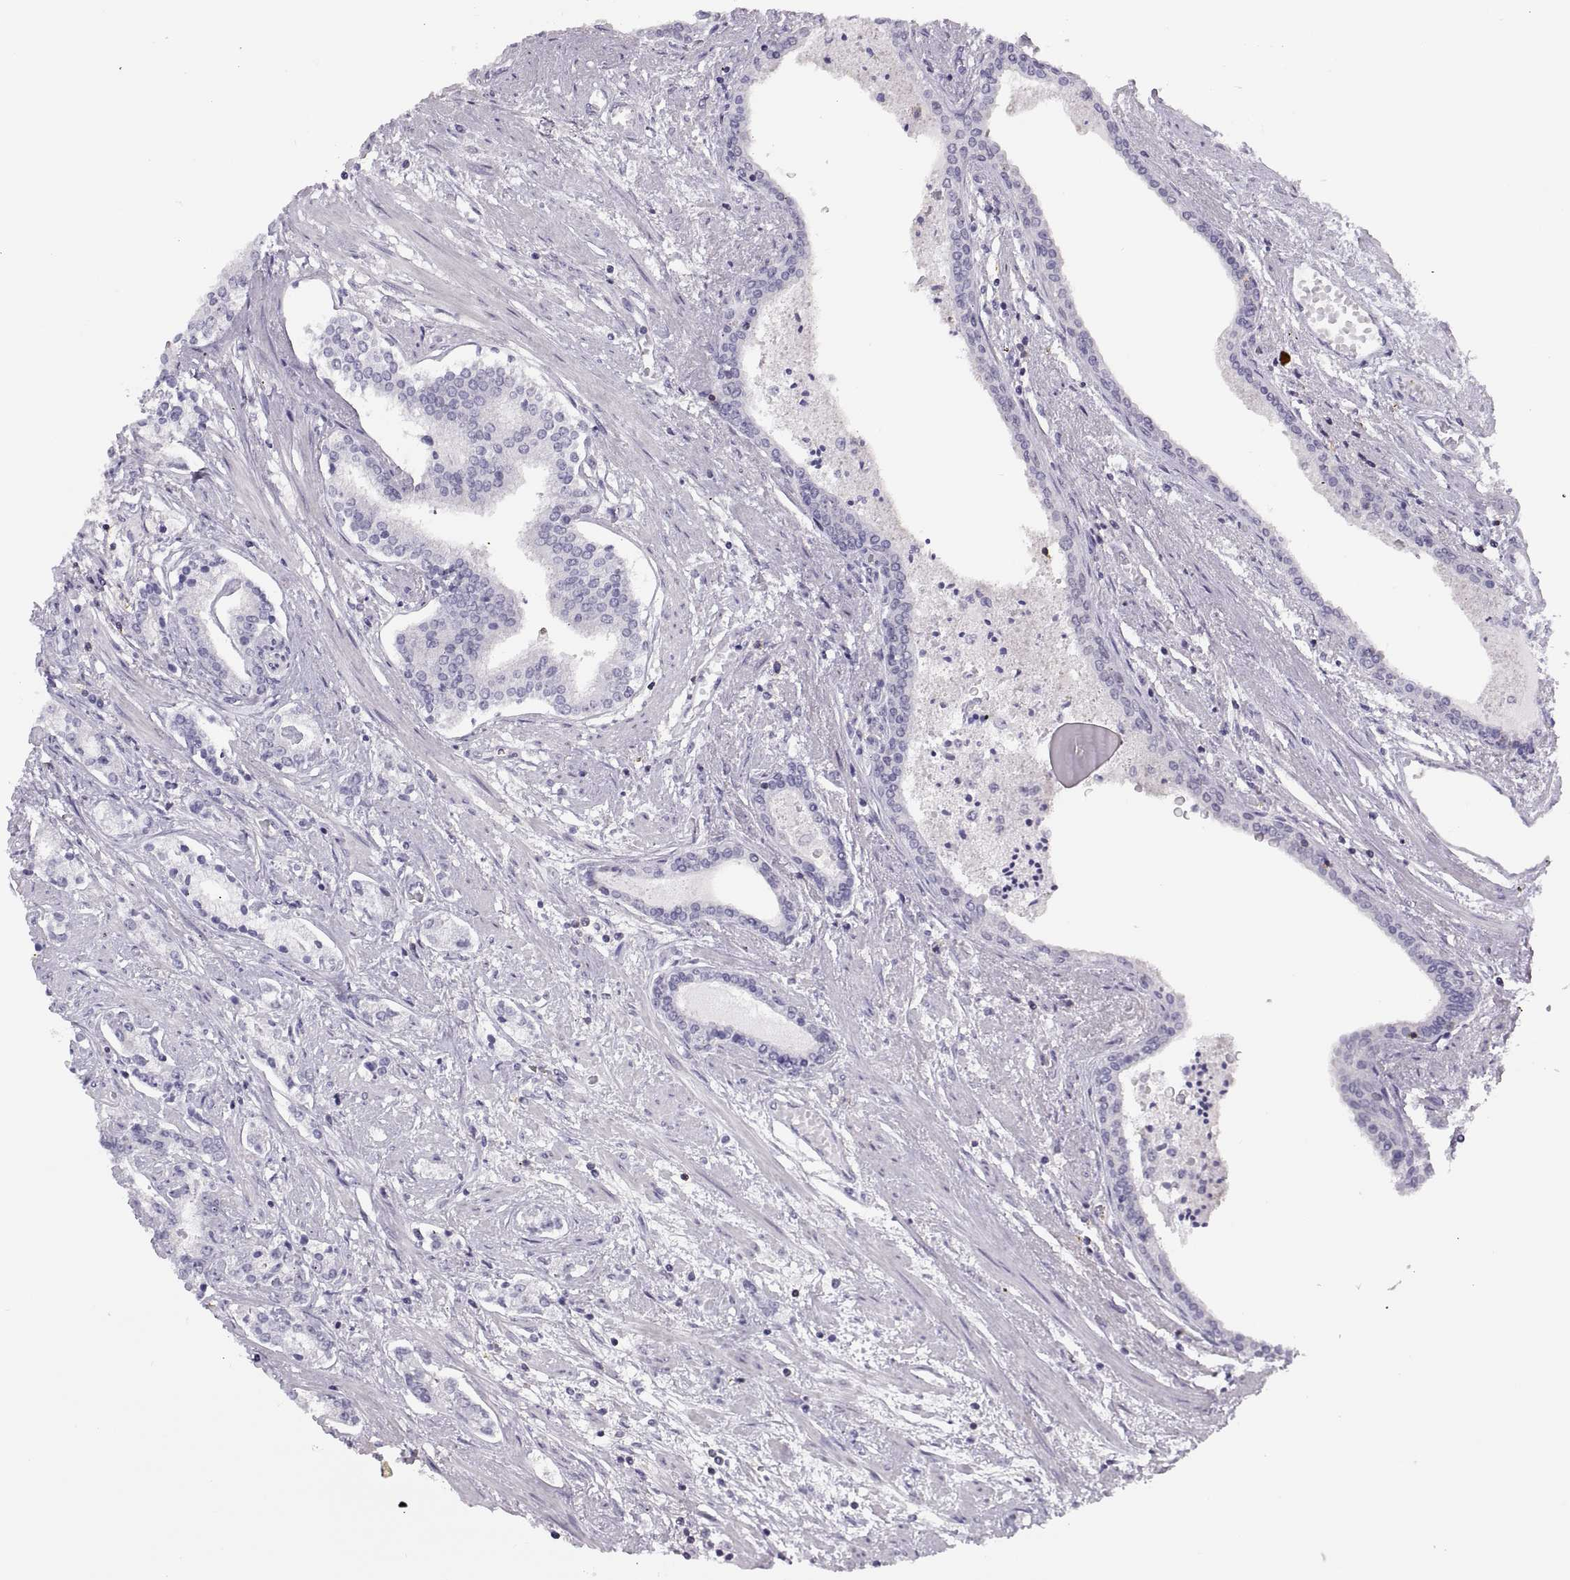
{"staining": {"intensity": "negative", "quantity": "none", "location": "none"}, "tissue": "prostate cancer", "cell_type": "Tumor cells", "image_type": "cancer", "snomed": [{"axis": "morphology", "description": "Adenocarcinoma, NOS"}, {"axis": "topography", "description": "Prostate"}], "caption": "The histopathology image shows no staining of tumor cells in adenocarcinoma (prostate).", "gene": "TTC21A", "patient": {"sex": "male", "age": 64}}